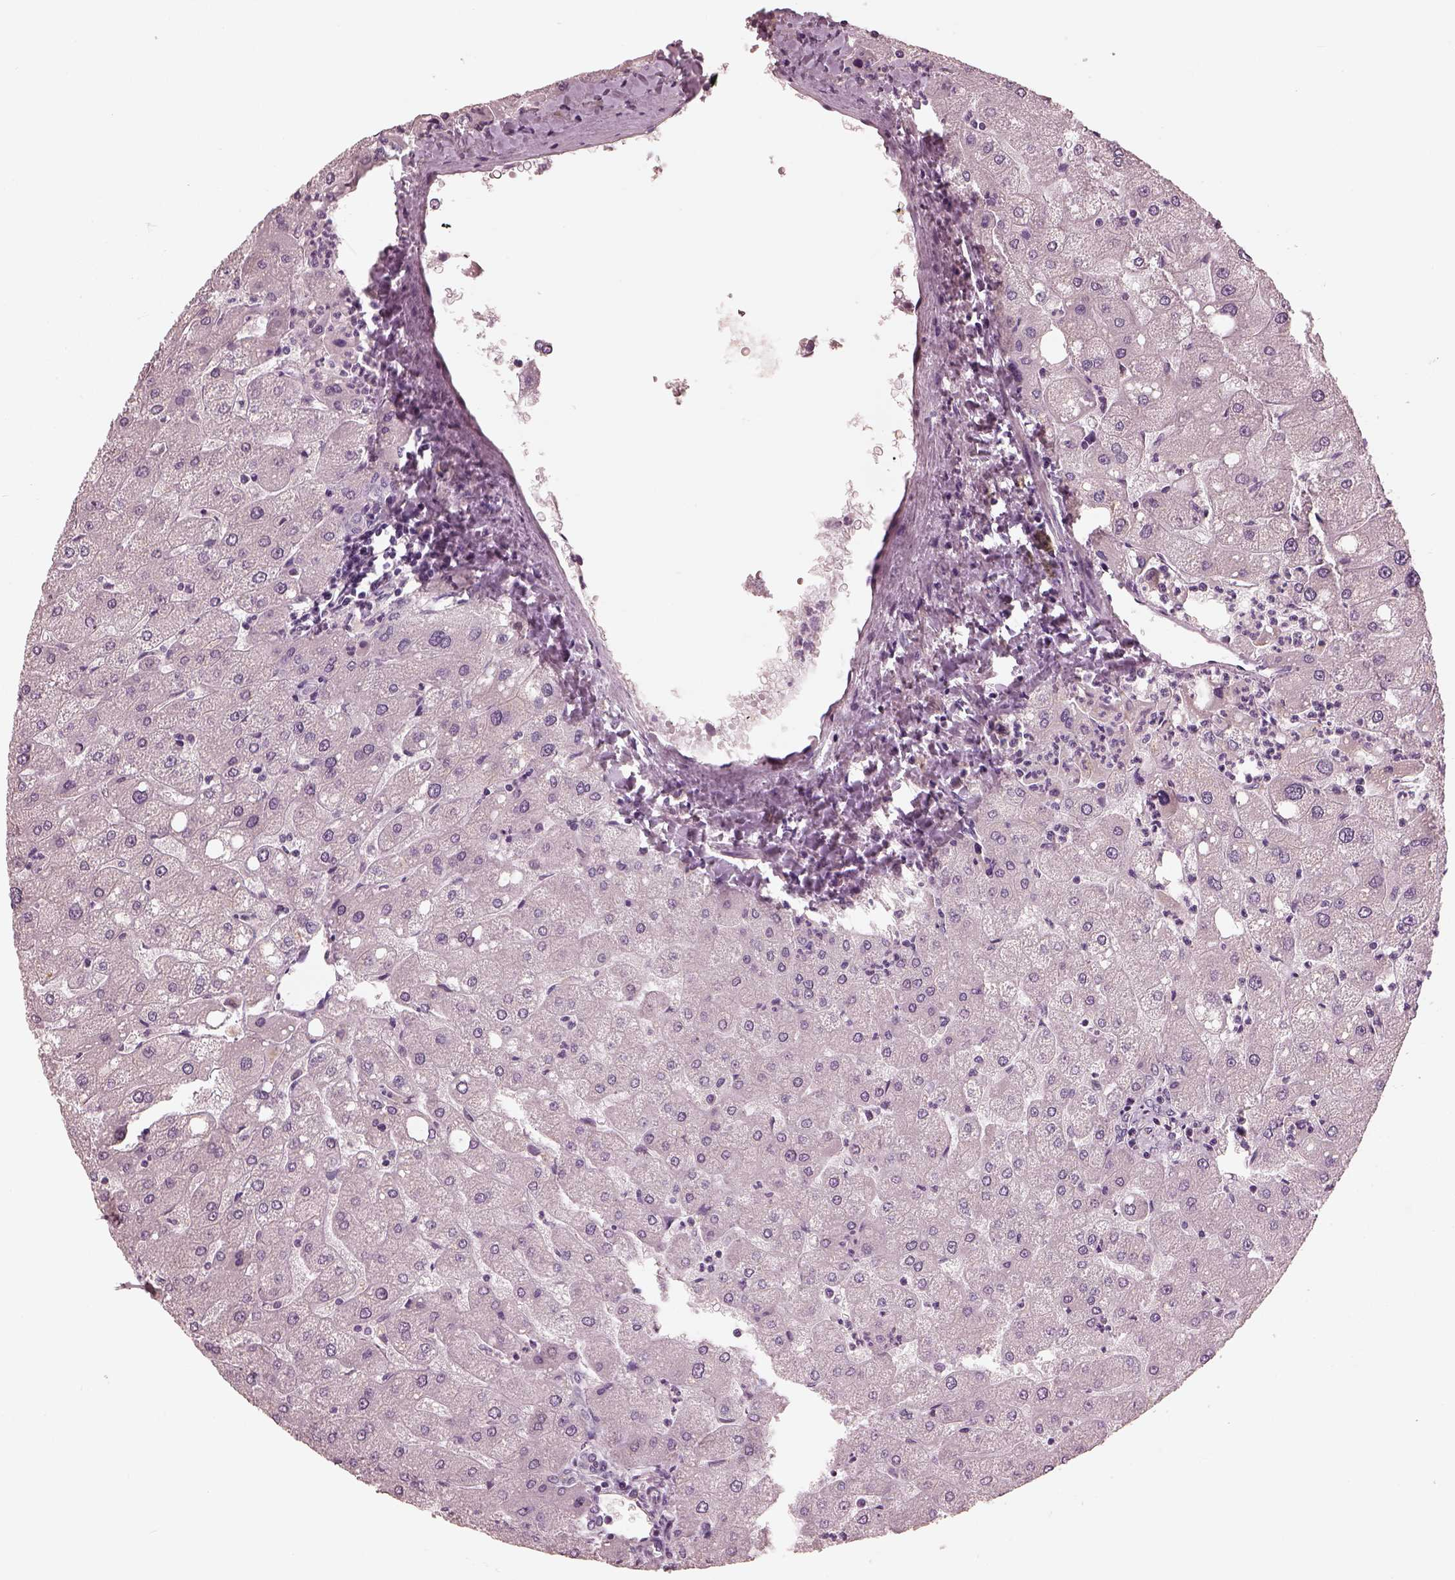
{"staining": {"intensity": "negative", "quantity": "none", "location": "none"}, "tissue": "liver", "cell_type": "Cholangiocytes", "image_type": "normal", "snomed": [{"axis": "morphology", "description": "Normal tissue, NOS"}, {"axis": "topography", "description": "Liver"}], "caption": "This is a photomicrograph of immunohistochemistry (IHC) staining of benign liver, which shows no positivity in cholangiocytes.", "gene": "OPTC", "patient": {"sex": "male", "age": 67}}